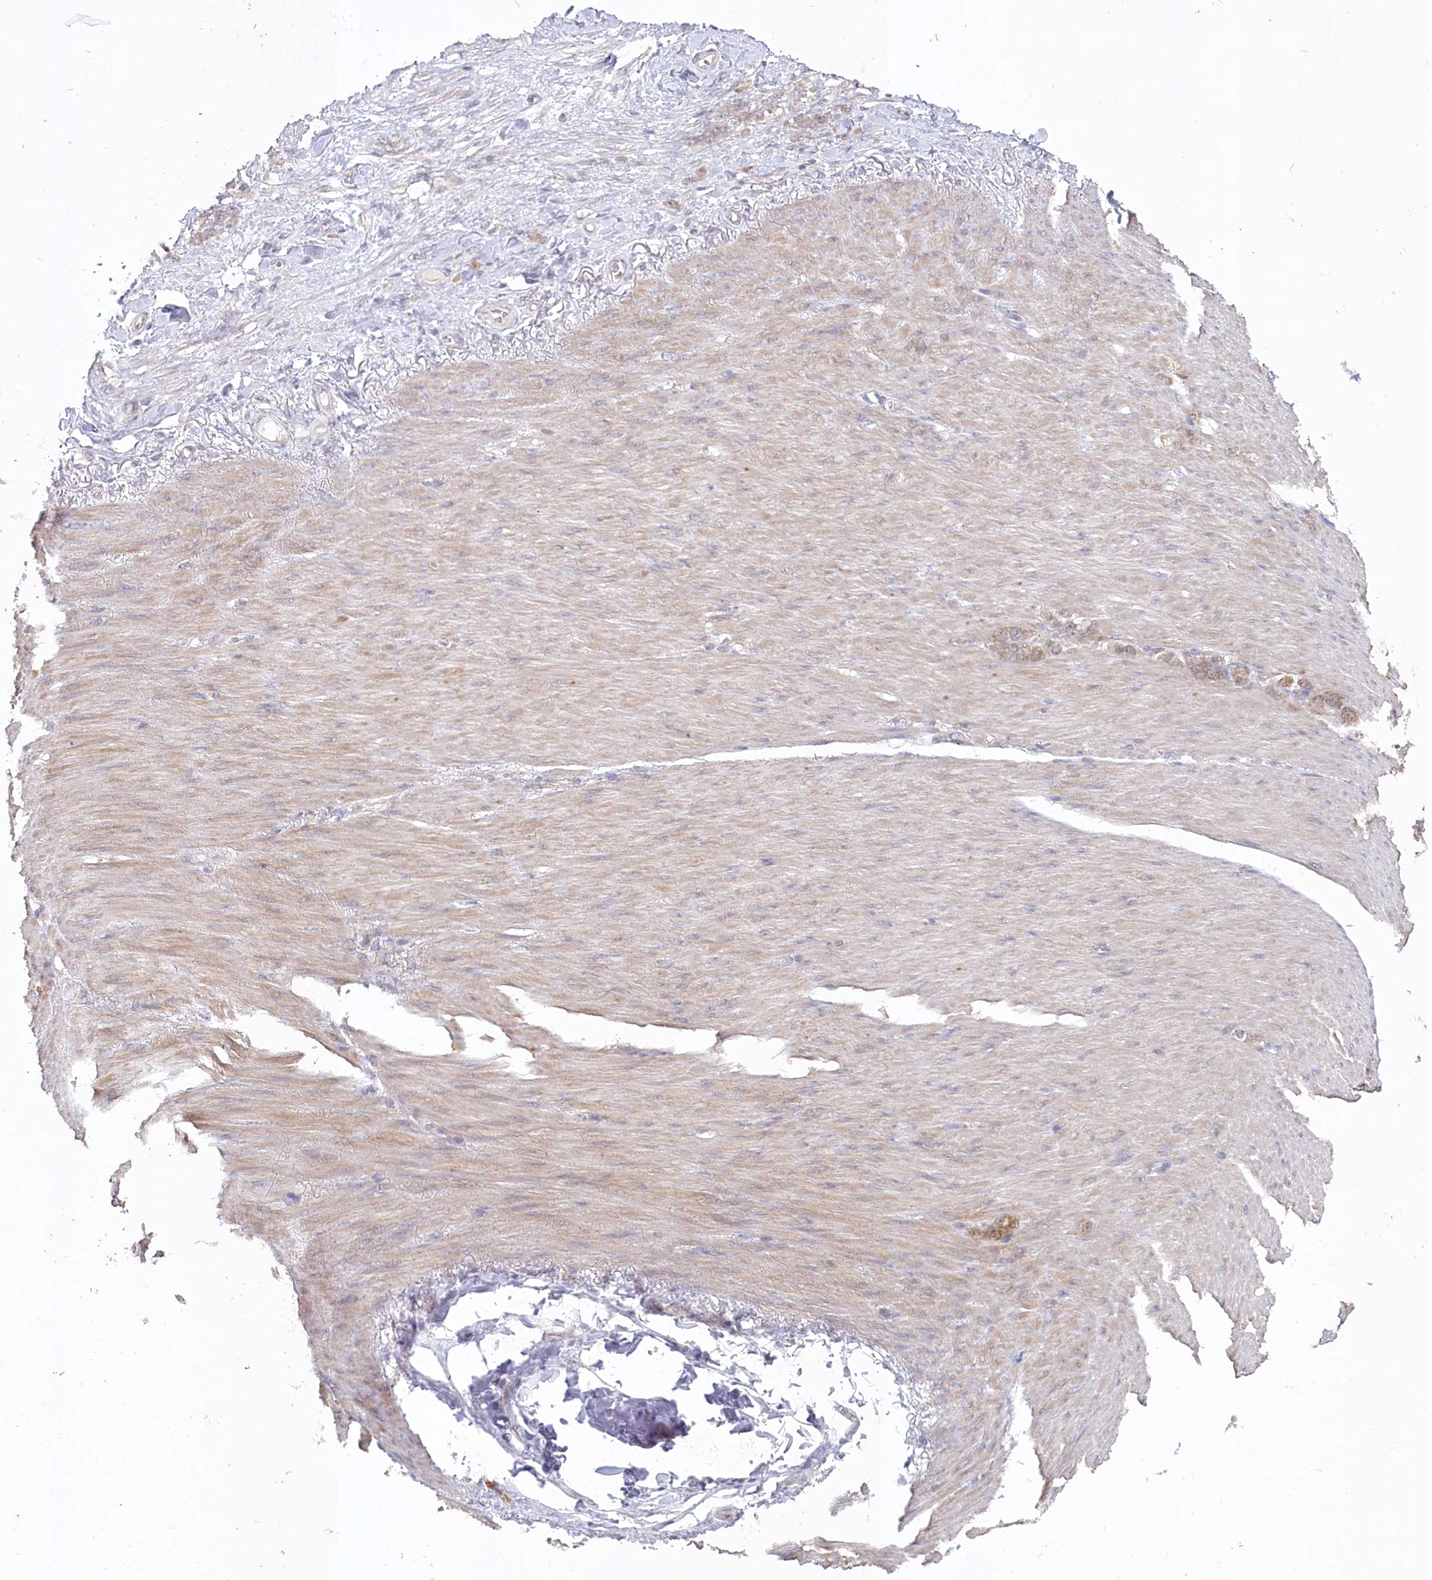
{"staining": {"intensity": "moderate", "quantity": ">75%", "location": "cytoplasmic/membranous"}, "tissue": "stomach cancer", "cell_type": "Tumor cells", "image_type": "cancer", "snomed": [{"axis": "morphology", "description": "Normal tissue, NOS"}, {"axis": "morphology", "description": "Adenocarcinoma, NOS"}, {"axis": "topography", "description": "Stomach"}], "caption": "Protein analysis of stomach adenocarcinoma tissue demonstrates moderate cytoplasmic/membranous positivity in about >75% of tumor cells.", "gene": "AAMDC", "patient": {"sex": "male", "age": 82}}